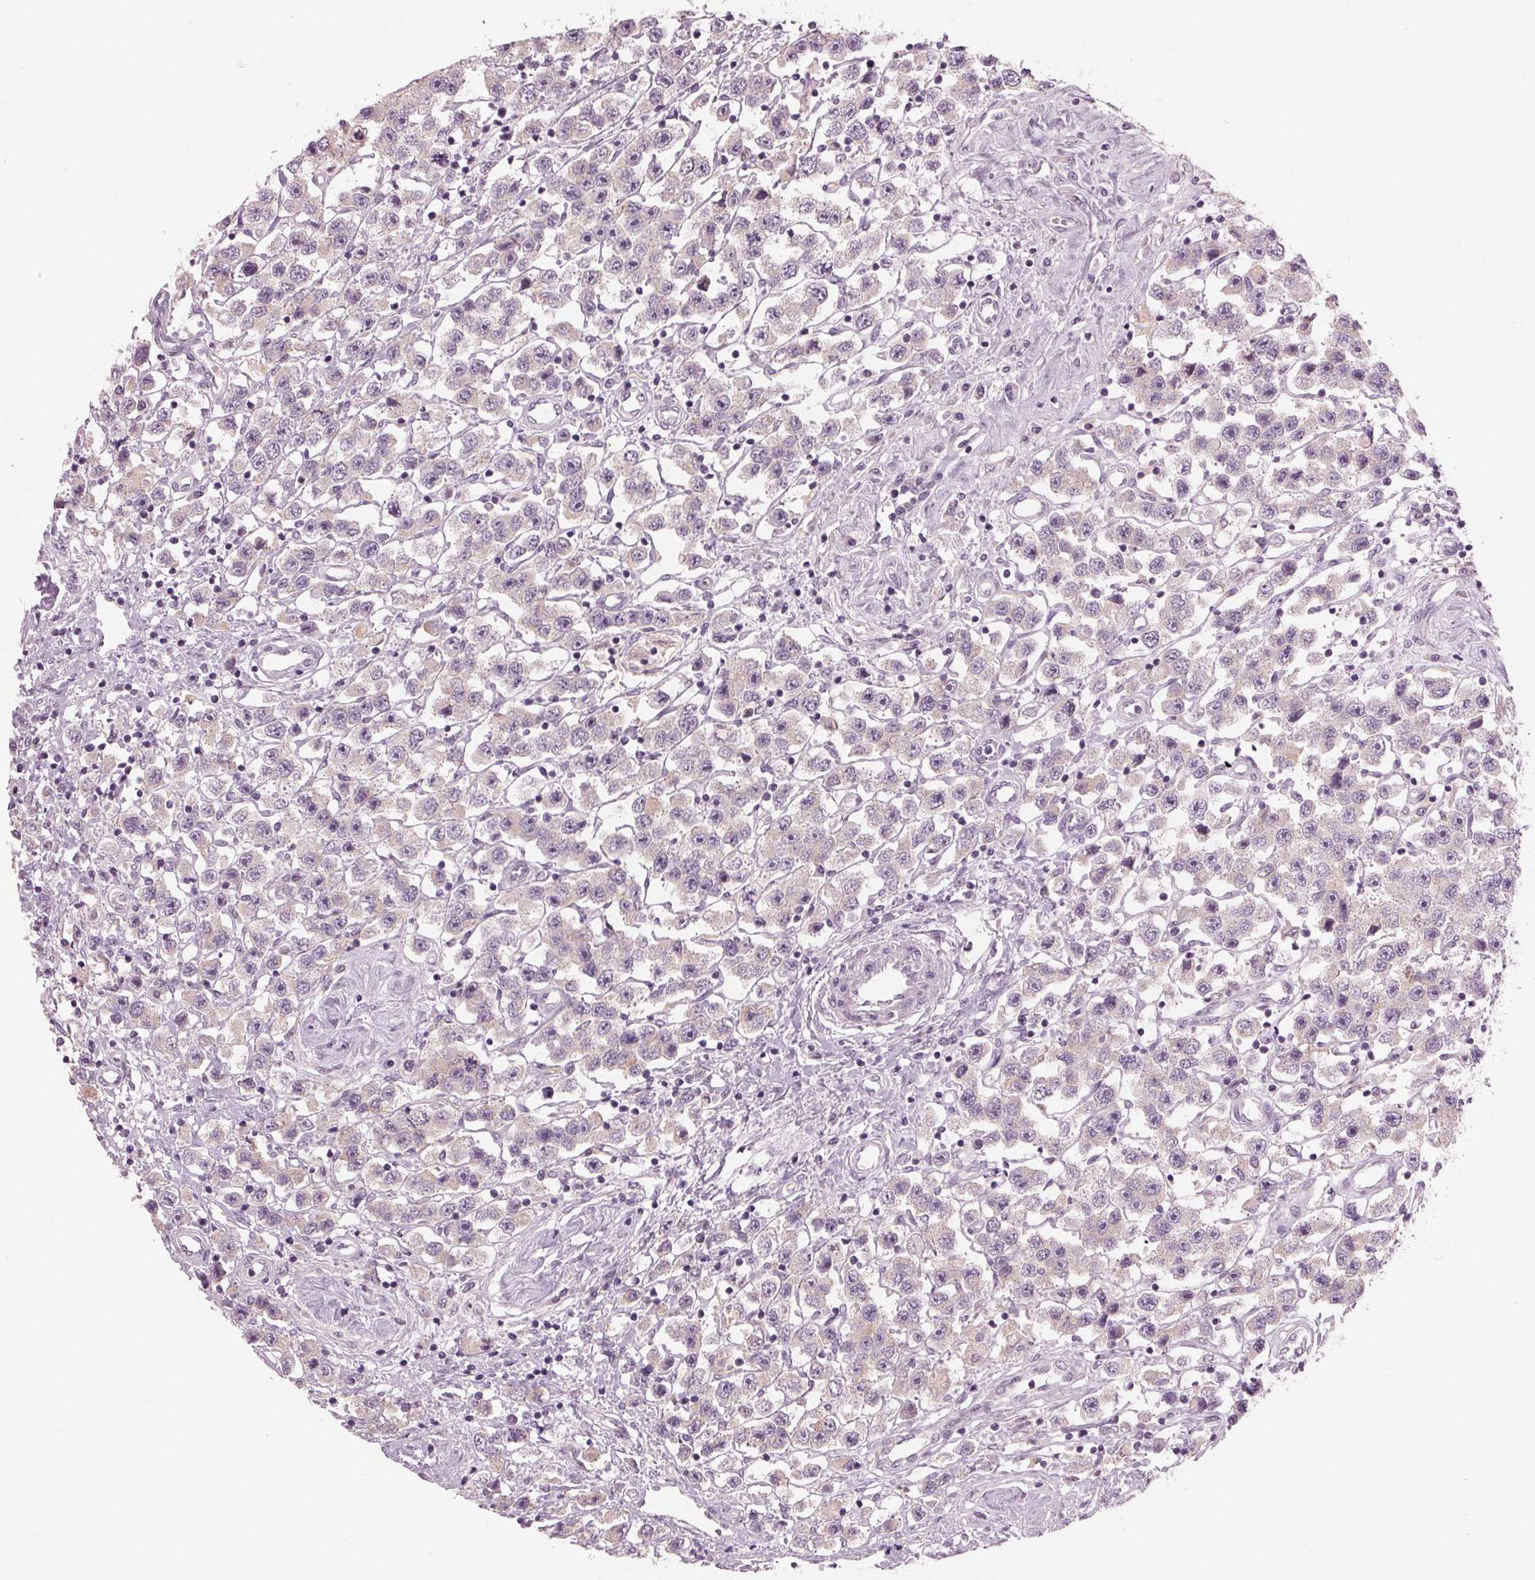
{"staining": {"intensity": "weak", "quantity": "<25%", "location": "cytoplasmic/membranous"}, "tissue": "testis cancer", "cell_type": "Tumor cells", "image_type": "cancer", "snomed": [{"axis": "morphology", "description": "Seminoma, NOS"}, {"axis": "topography", "description": "Testis"}], "caption": "Immunohistochemistry (IHC) micrograph of testis cancer (seminoma) stained for a protein (brown), which reveals no expression in tumor cells.", "gene": "PRAP1", "patient": {"sex": "male", "age": 45}}